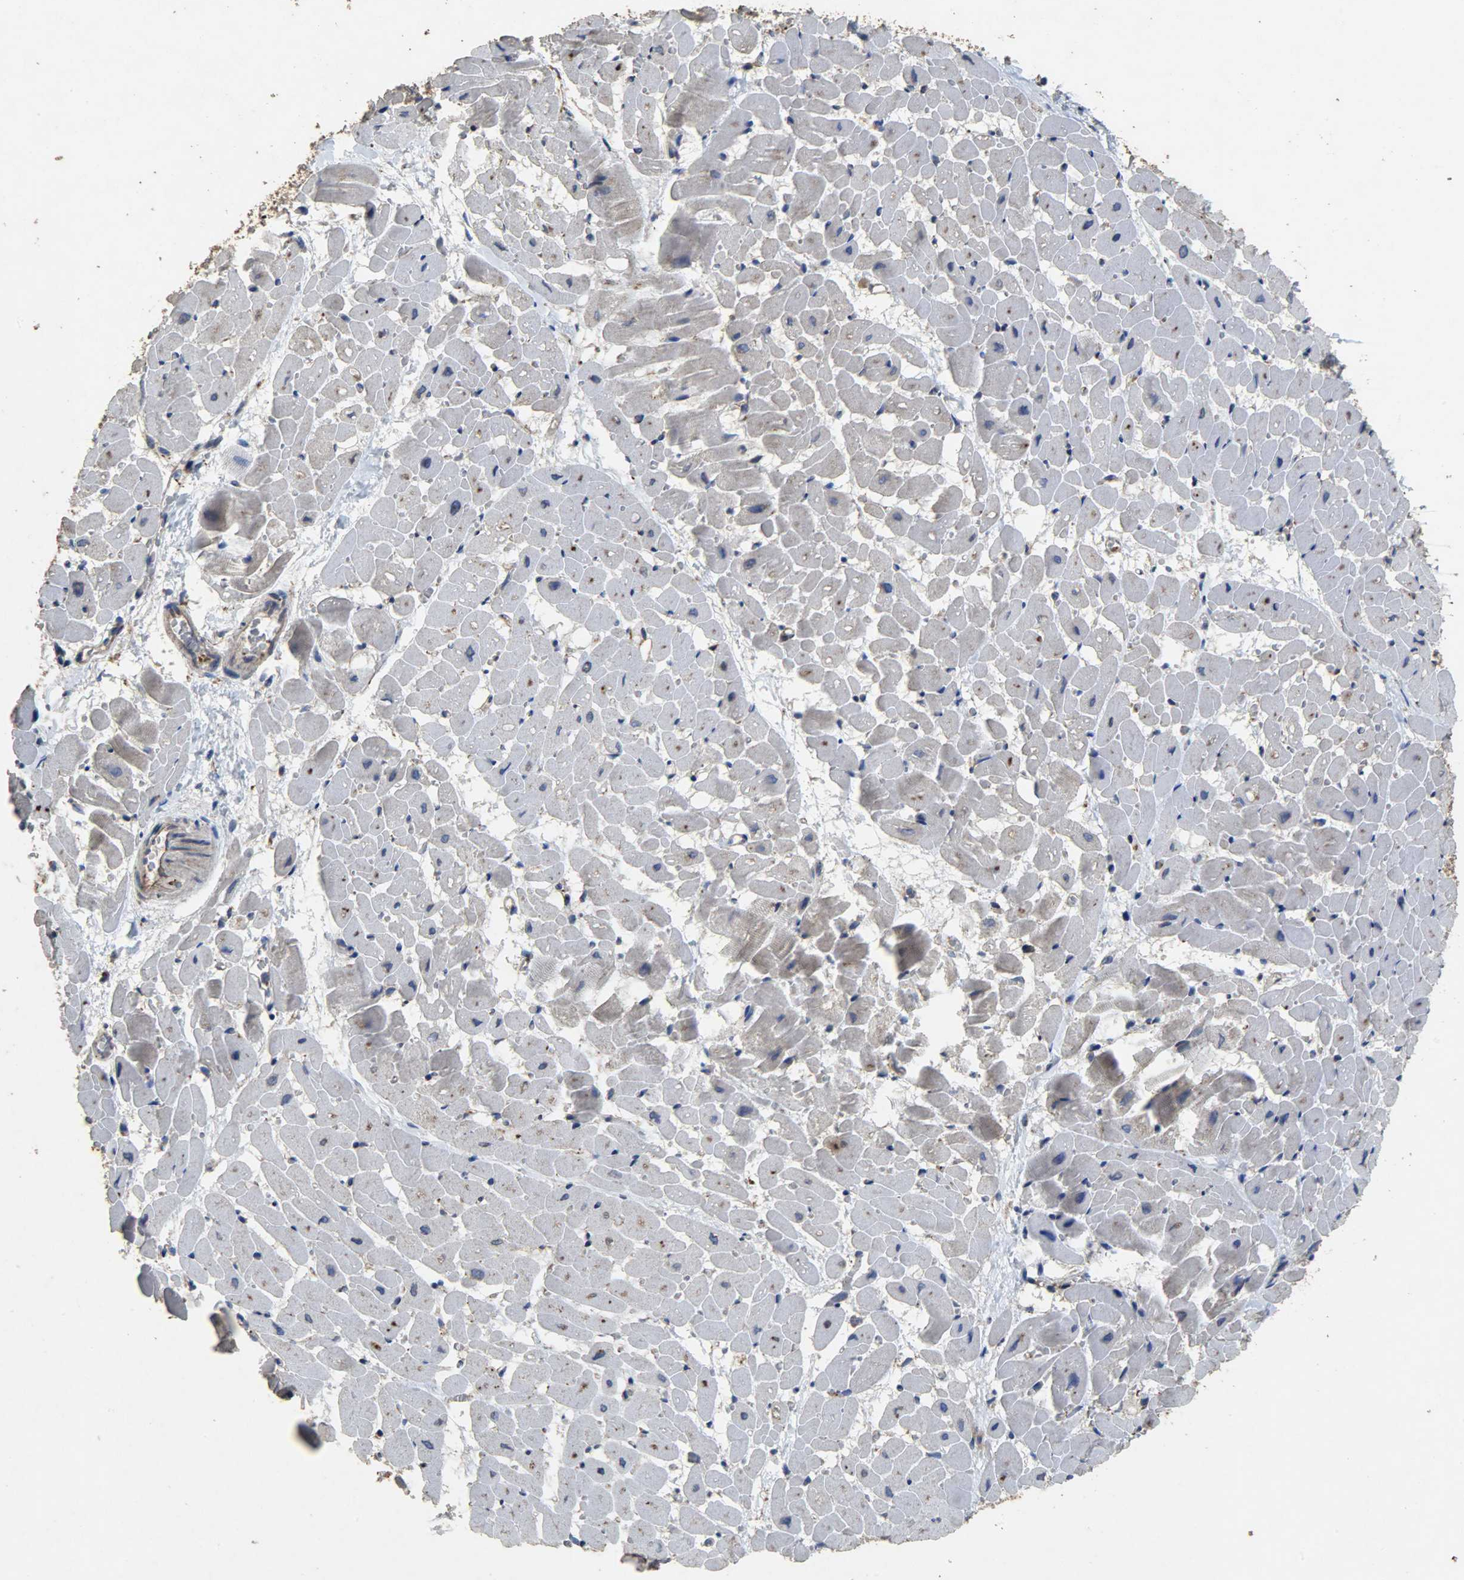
{"staining": {"intensity": "moderate", "quantity": "<25%", "location": "cytoplasmic/membranous"}, "tissue": "heart muscle", "cell_type": "Cardiomyocytes", "image_type": "normal", "snomed": [{"axis": "morphology", "description": "Normal tissue, NOS"}, {"axis": "topography", "description": "Heart"}], "caption": "Cardiomyocytes display moderate cytoplasmic/membranous staining in approximately <25% of cells in unremarkable heart muscle.", "gene": "TPM4", "patient": {"sex": "male", "age": 45}}